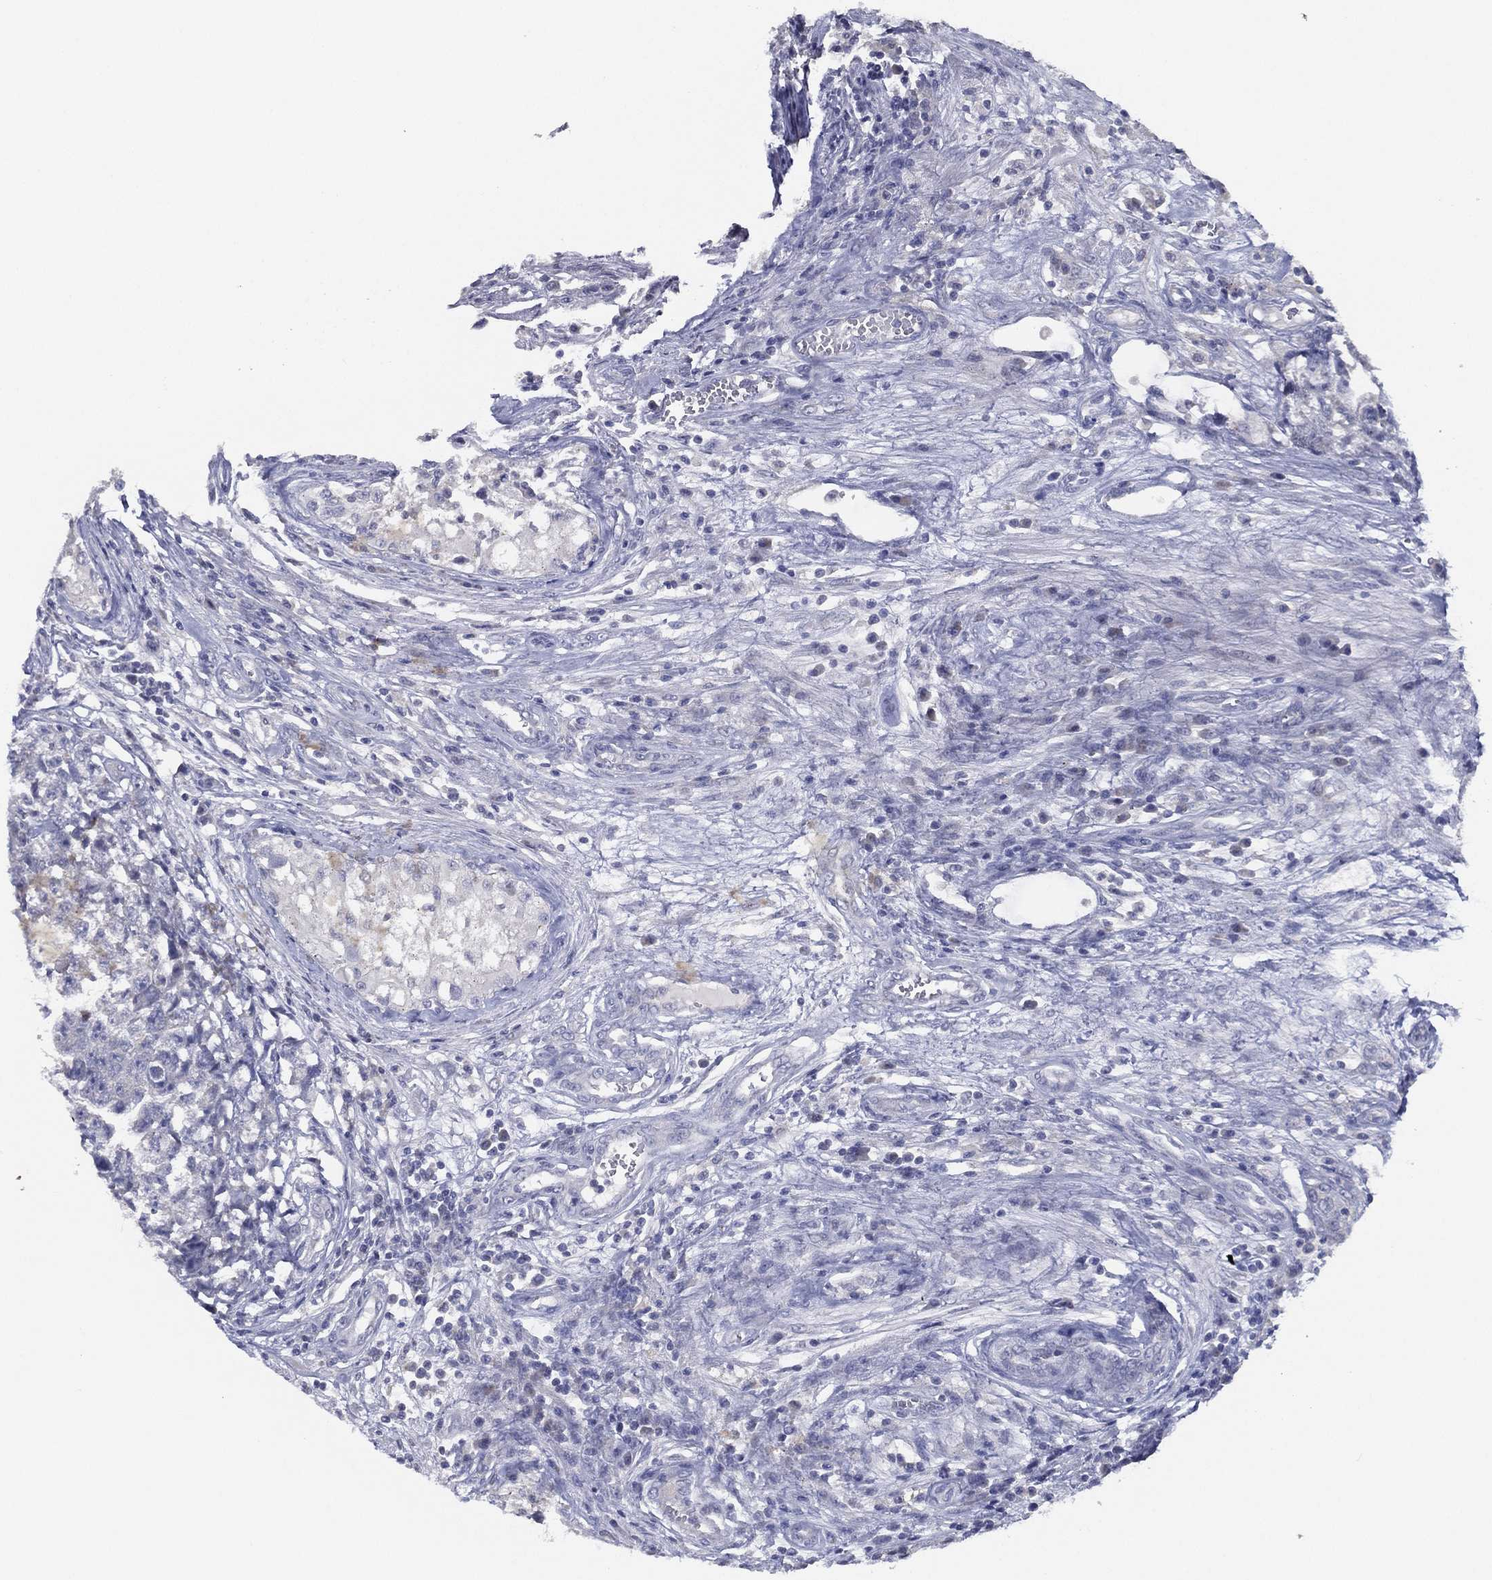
{"staining": {"intensity": "negative", "quantity": "none", "location": "none"}, "tissue": "testis cancer", "cell_type": "Tumor cells", "image_type": "cancer", "snomed": [{"axis": "morphology", "description": "Seminoma, NOS"}, {"axis": "morphology", "description": "Carcinoma, Embryonal, NOS"}, {"axis": "topography", "description": "Testis"}], "caption": "Immunohistochemical staining of human testis cancer (embryonal carcinoma) shows no significant expression in tumor cells.", "gene": "SLC13A4", "patient": {"sex": "male", "age": 22}}